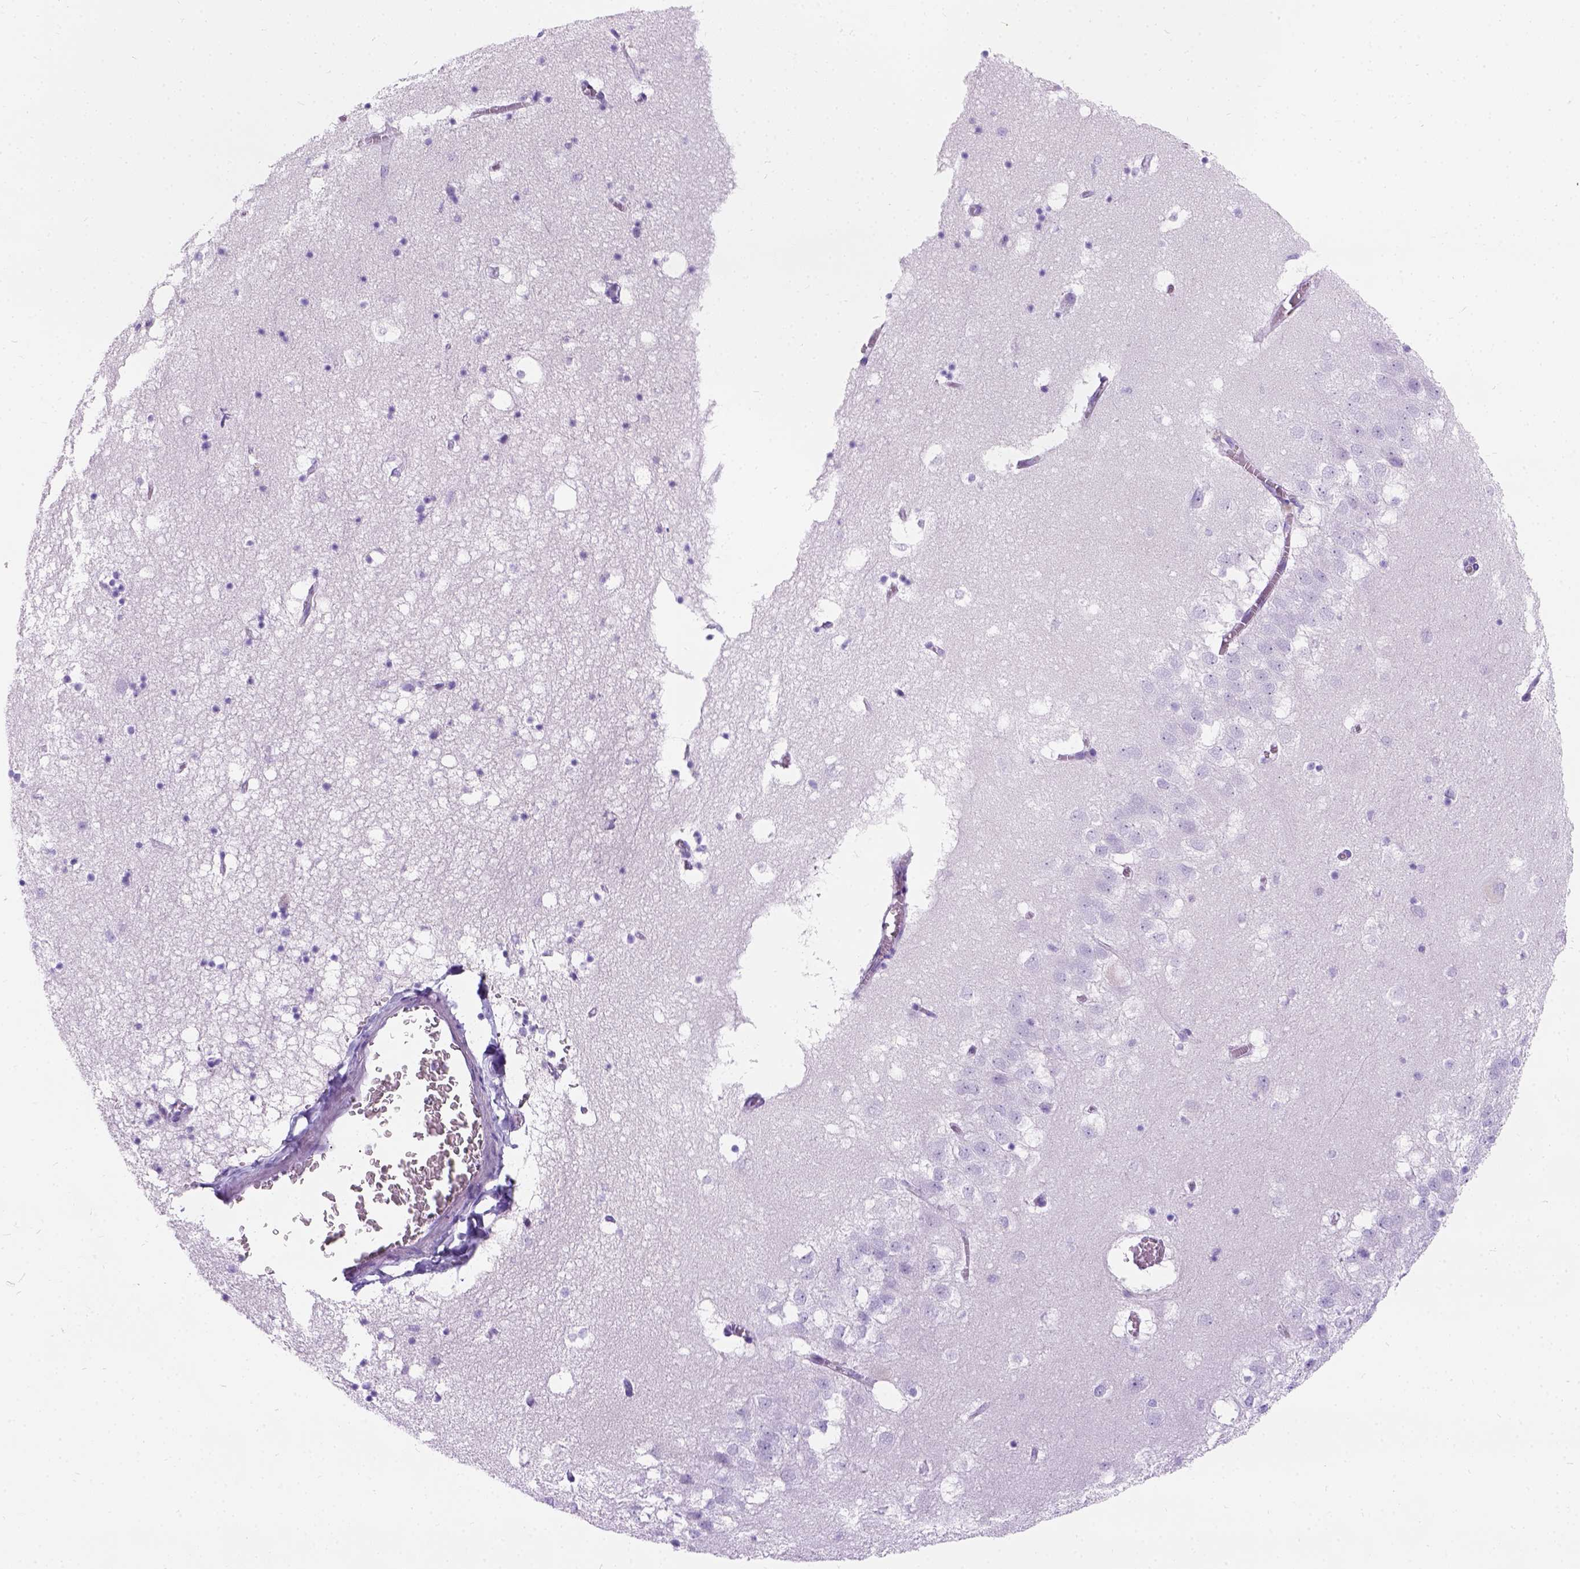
{"staining": {"intensity": "negative", "quantity": "none", "location": "none"}, "tissue": "hippocampus", "cell_type": "Glial cells", "image_type": "normal", "snomed": [{"axis": "morphology", "description": "Normal tissue, NOS"}, {"axis": "topography", "description": "Hippocampus"}], "caption": "DAB (3,3'-diaminobenzidine) immunohistochemical staining of benign hippocampus shows no significant positivity in glial cells. (DAB (3,3'-diaminobenzidine) immunohistochemistry (IHC) with hematoxylin counter stain).", "gene": "C7orf57", "patient": {"sex": "male", "age": 58}}